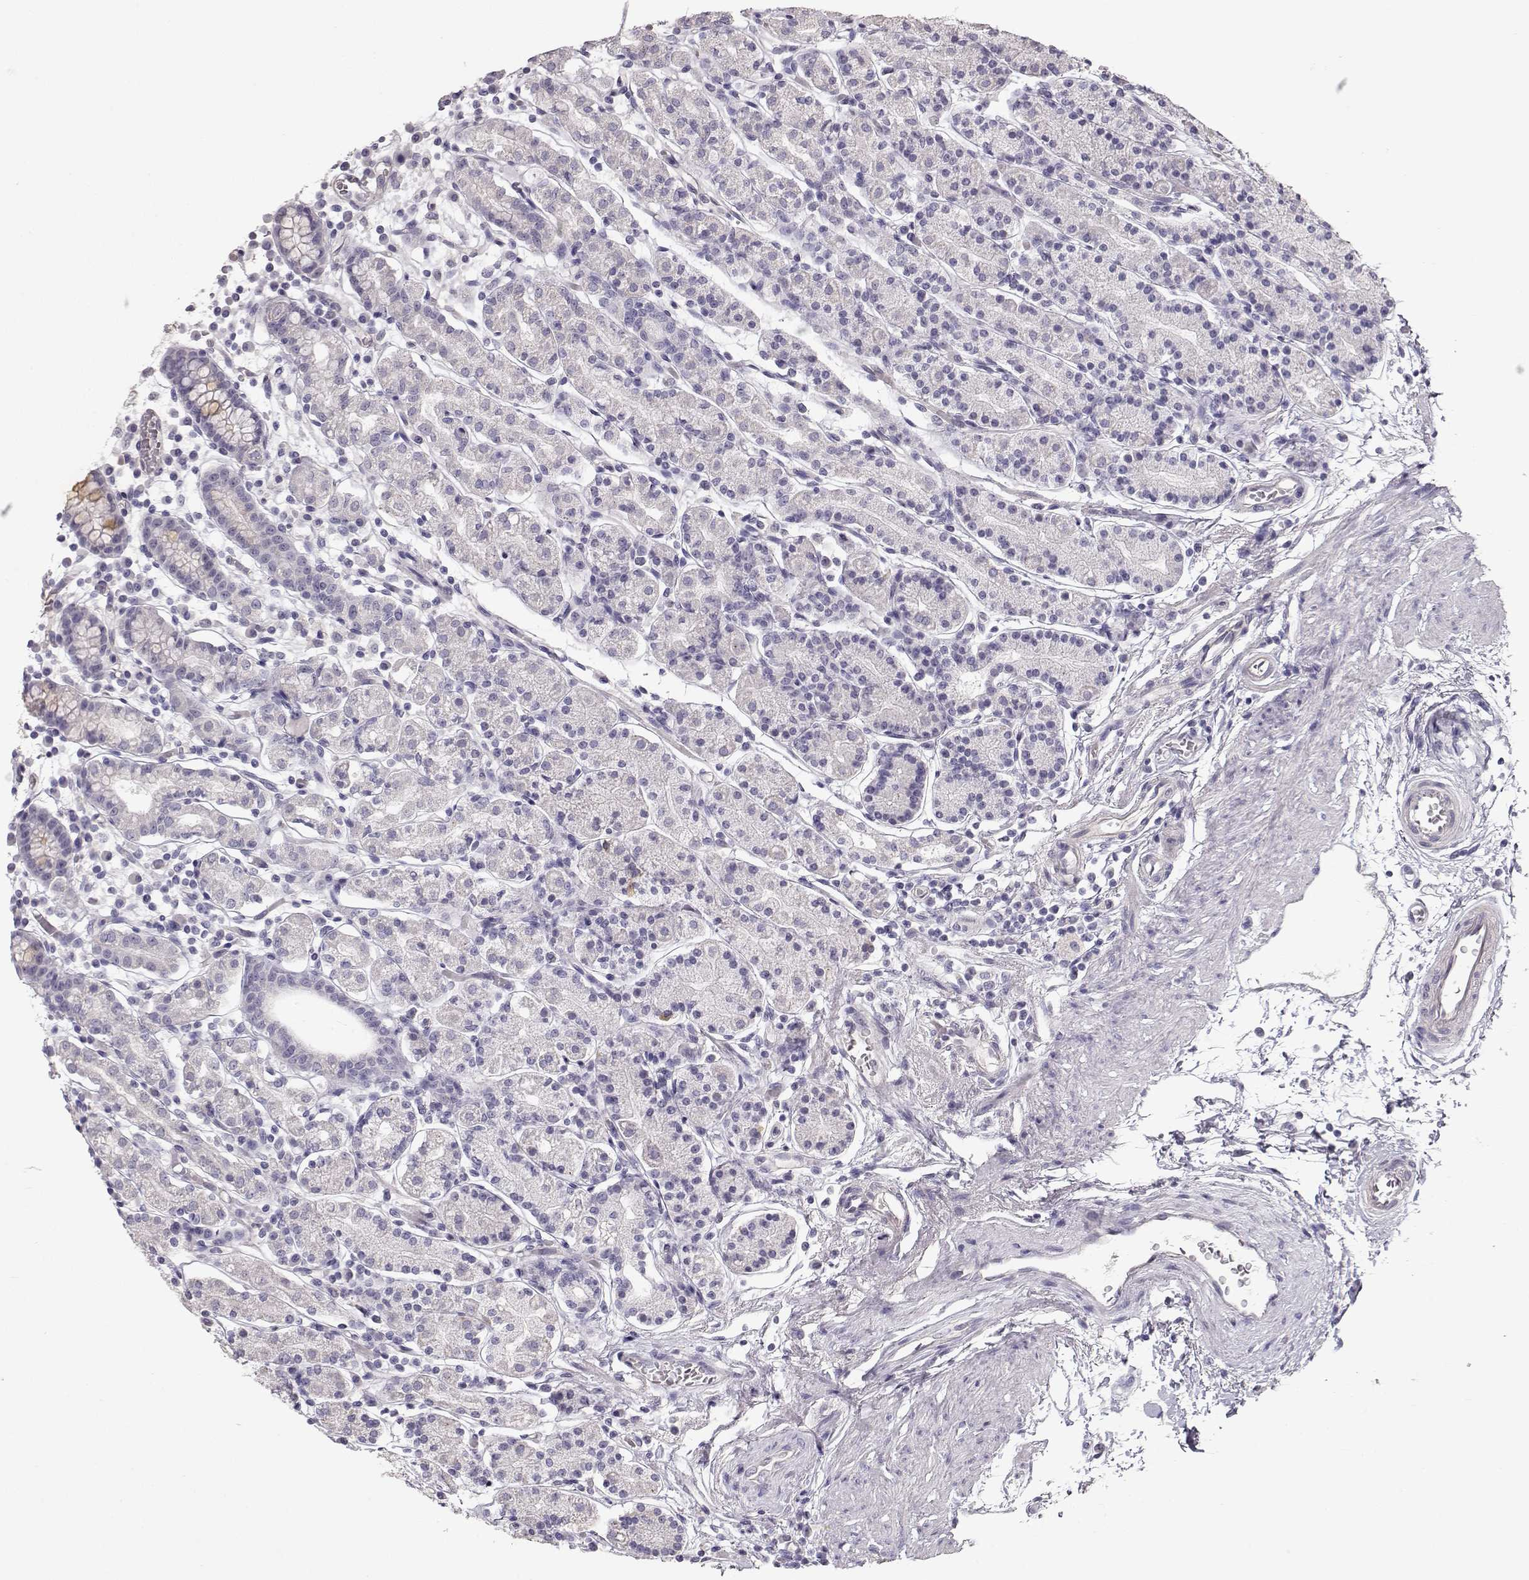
{"staining": {"intensity": "negative", "quantity": "none", "location": "none"}, "tissue": "stomach", "cell_type": "Glandular cells", "image_type": "normal", "snomed": [{"axis": "morphology", "description": "Normal tissue, NOS"}, {"axis": "topography", "description": "Stomach, upper"}, {"axis": "topography", "description": "Stomach"}], "caption": "This is a photomicrograph of immunohistochemistry (IHC) staining of benign stomach, which shows no expression in glandular cells. Brightfield microscopy of immunohistochemistry stained with DAB (3,3'-diaminobenzidine) (brown) and hematoxylin (blue), captured at high magnification.", "gene": "SLC18A1", "patient": {"sex": "male", "age": 62}}